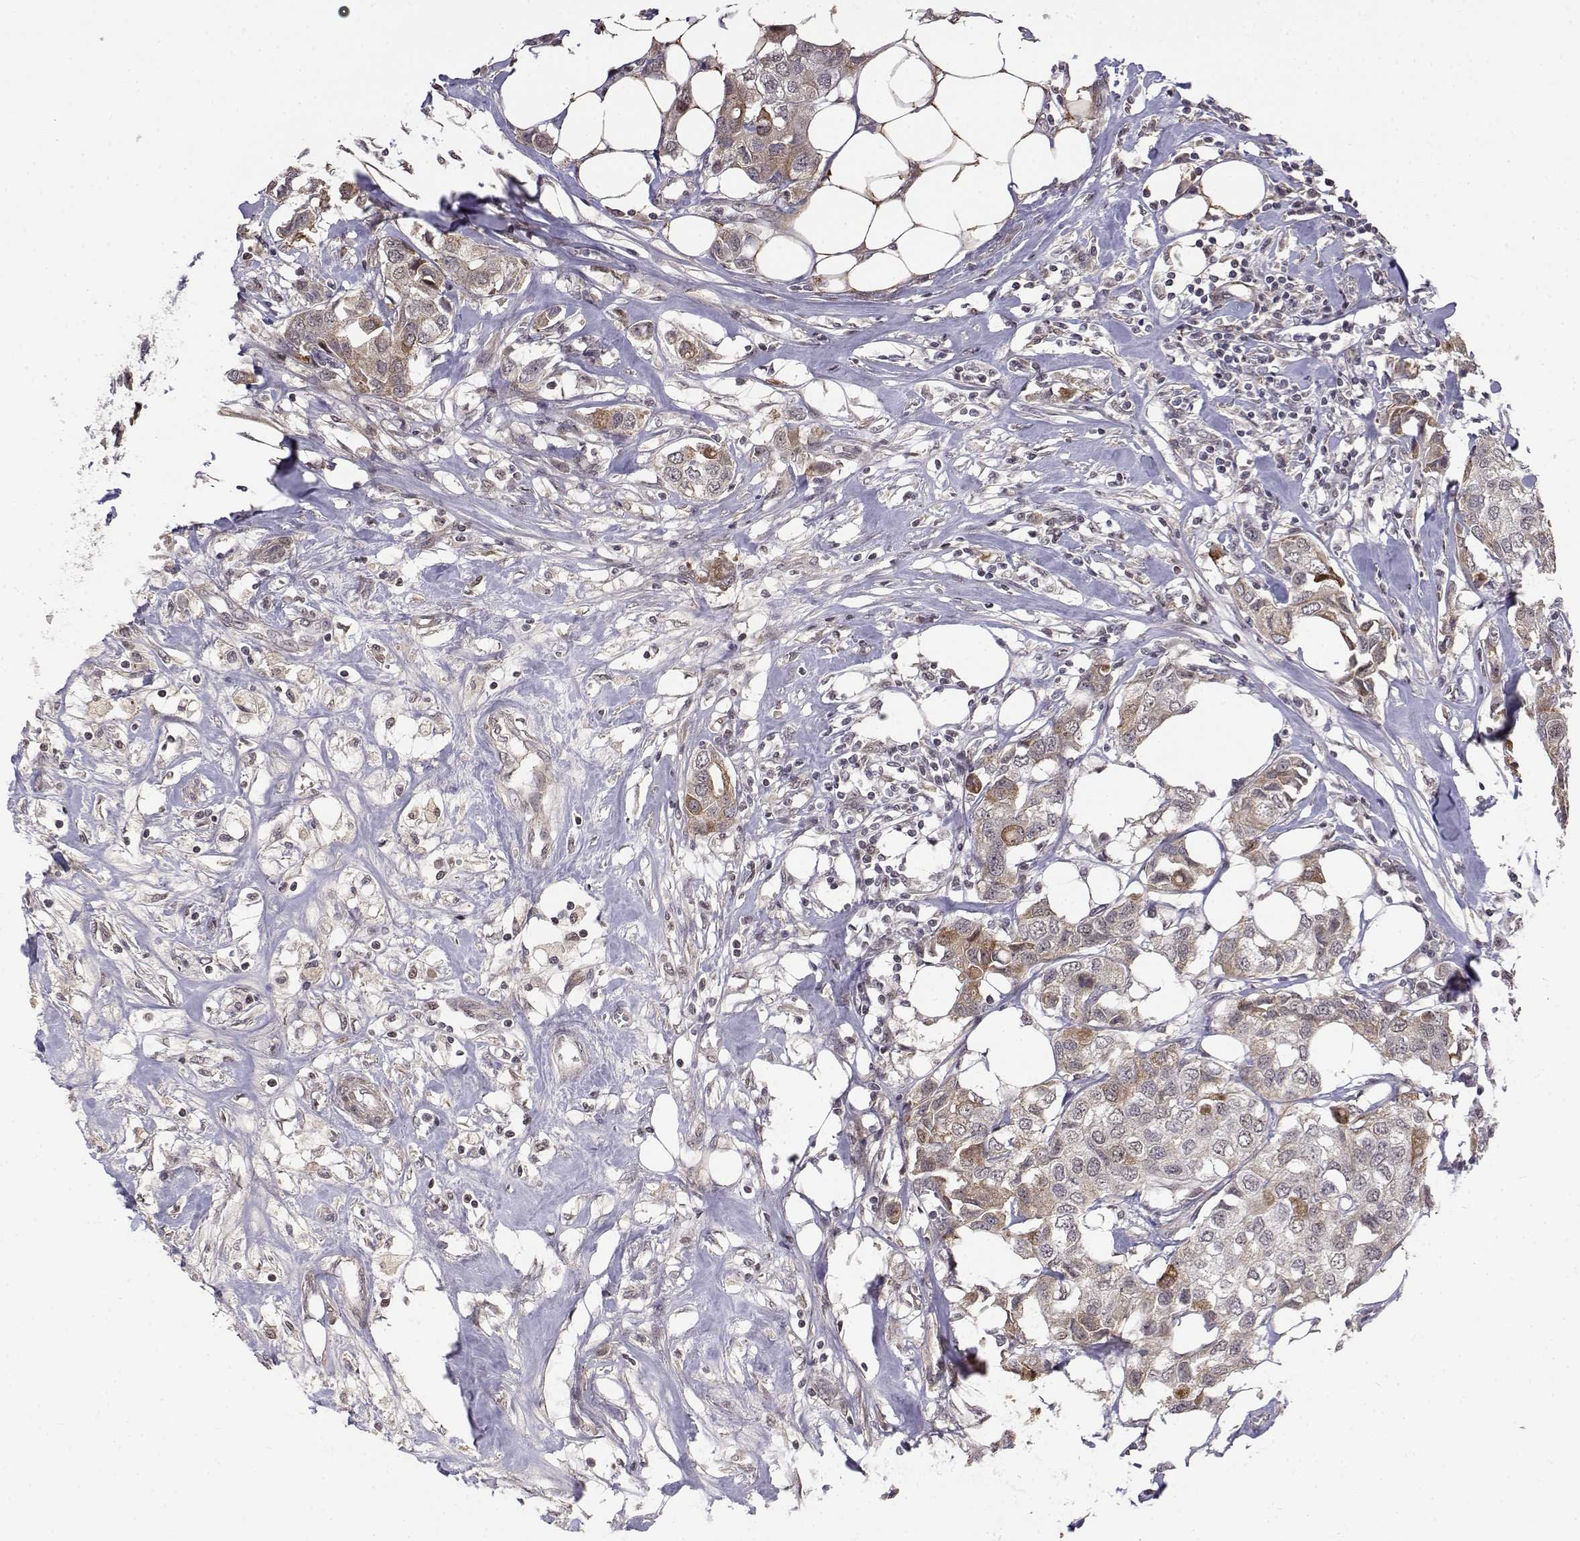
{"staining": {"intensity": "weak", "quantity": "<25%", "location": "cytoplasmic/membranous,nuclear"}, "tissue": "breast cancer", "cell_type": "Tumor cells", "image_type": "cancer", "snomed": [{"axis": "morphology", "description": "Duct carcinoma"}, {"axis": "topography", "description": "Breast"}], "caption": "The photomicrograph displays no staining of tumor cells in breast cancer (invasive ductal carcinoma). The staining was performed using DAB (3,3'-diaminobenzidine) to visualize the protein expression in brown, while the nuclei were stained in blue with hematoxylin (Magnification: 20x).", "gene": "ITGA7", "patient": {"sex": "female", "age": 80}}